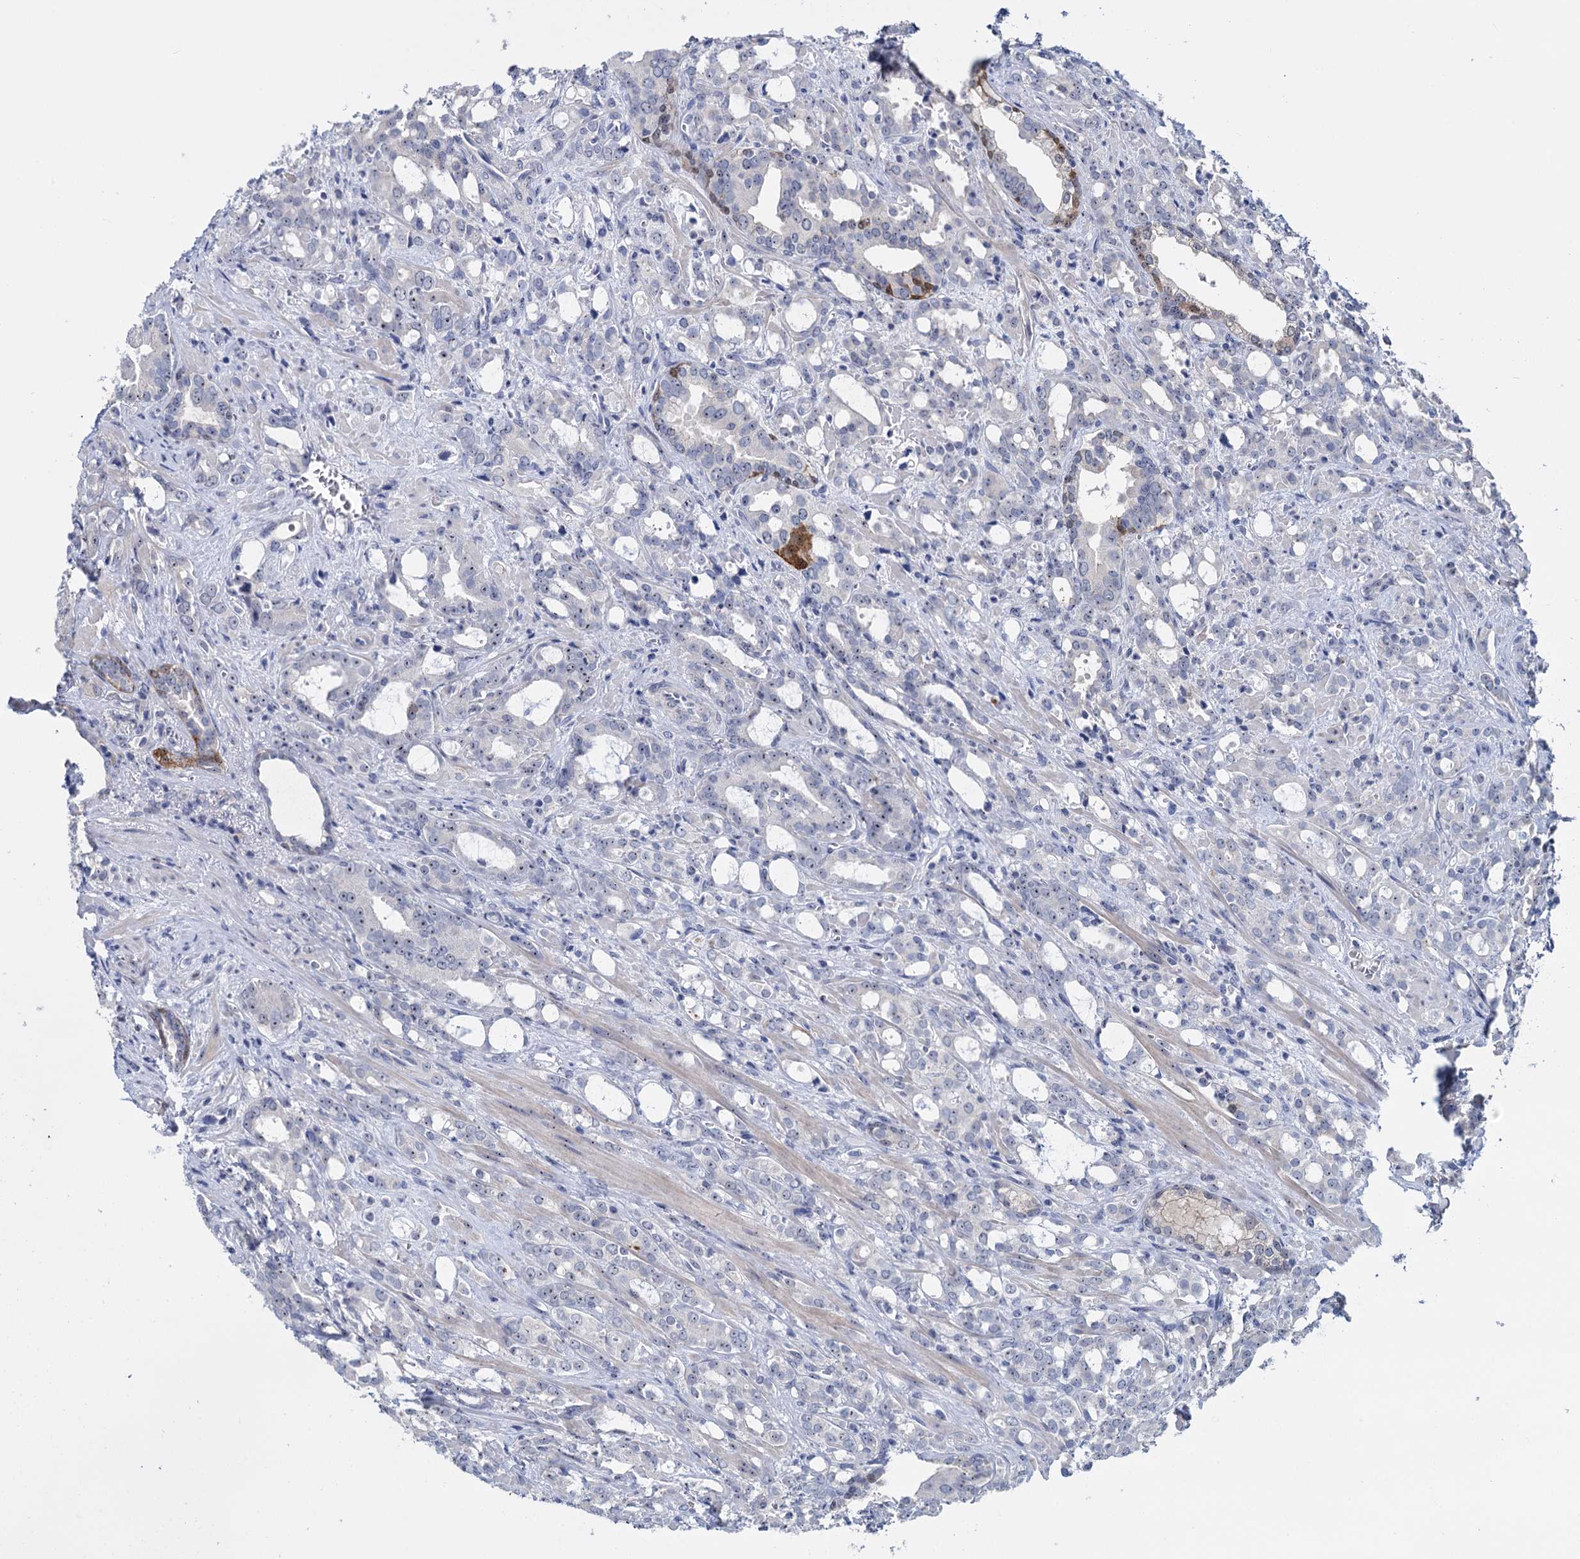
{"staining": {"intensity": "negative", "quantity": "none", "location": "none"}, "tissue": "prostate cancer", "cell_type": "Tumor cells", "image_type": "cancer", "snomed": [{"axis": "morphology", "description": "Adenocarcinoma, High grade"}, {"axis": "topography", "description": "Prostate"}], "caption": "Immunohistochemical staining of human prostate high-grade adenocarcinoma shows no significant staining in tumor cells. (DAB (3,3'-diaminobenzidine) immunohistochemistry (IHC) visualized using brightfield microscopy, high magnification).", "gene": "SFN", "patient": {"sex": "male", "age": 72}}